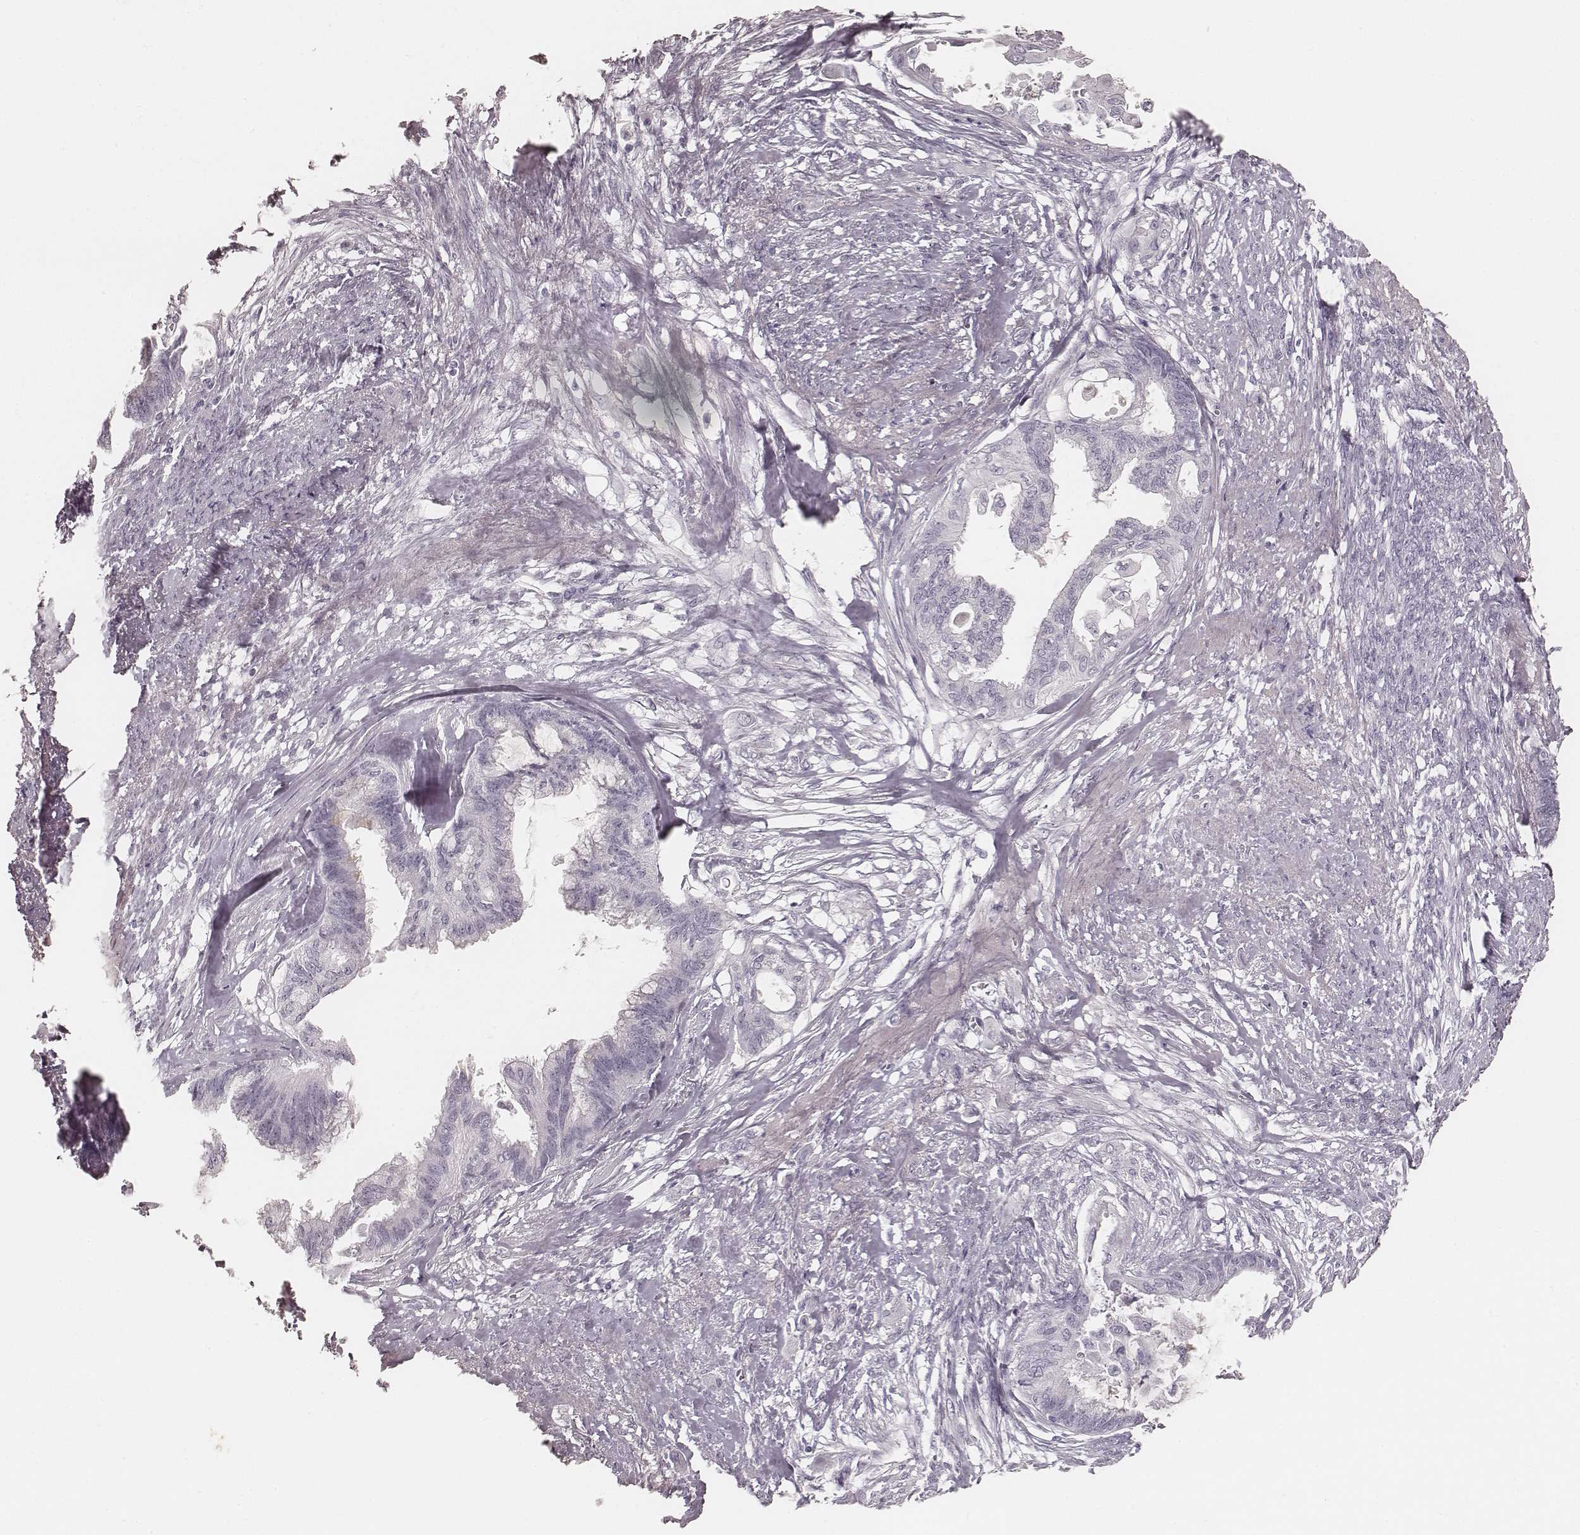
{"staining": {"intensity": "negative", "quantity": "none", "location": "none"}, "tissue": "endometrial cancer", "cell_type": "Tumor cells", "image_type": "cancer", "snomed": [{"axis": "morphology", "description": "Adenocarcinoma, NOS"}, {"axis": "topography", "description": "Endometrium"}], "caption": "Tumor cells show no significant staining in endometrial cancer (adenocarcinoma).", "gene": "KRT26", "patient": {"sex": "female", "age": 86}}